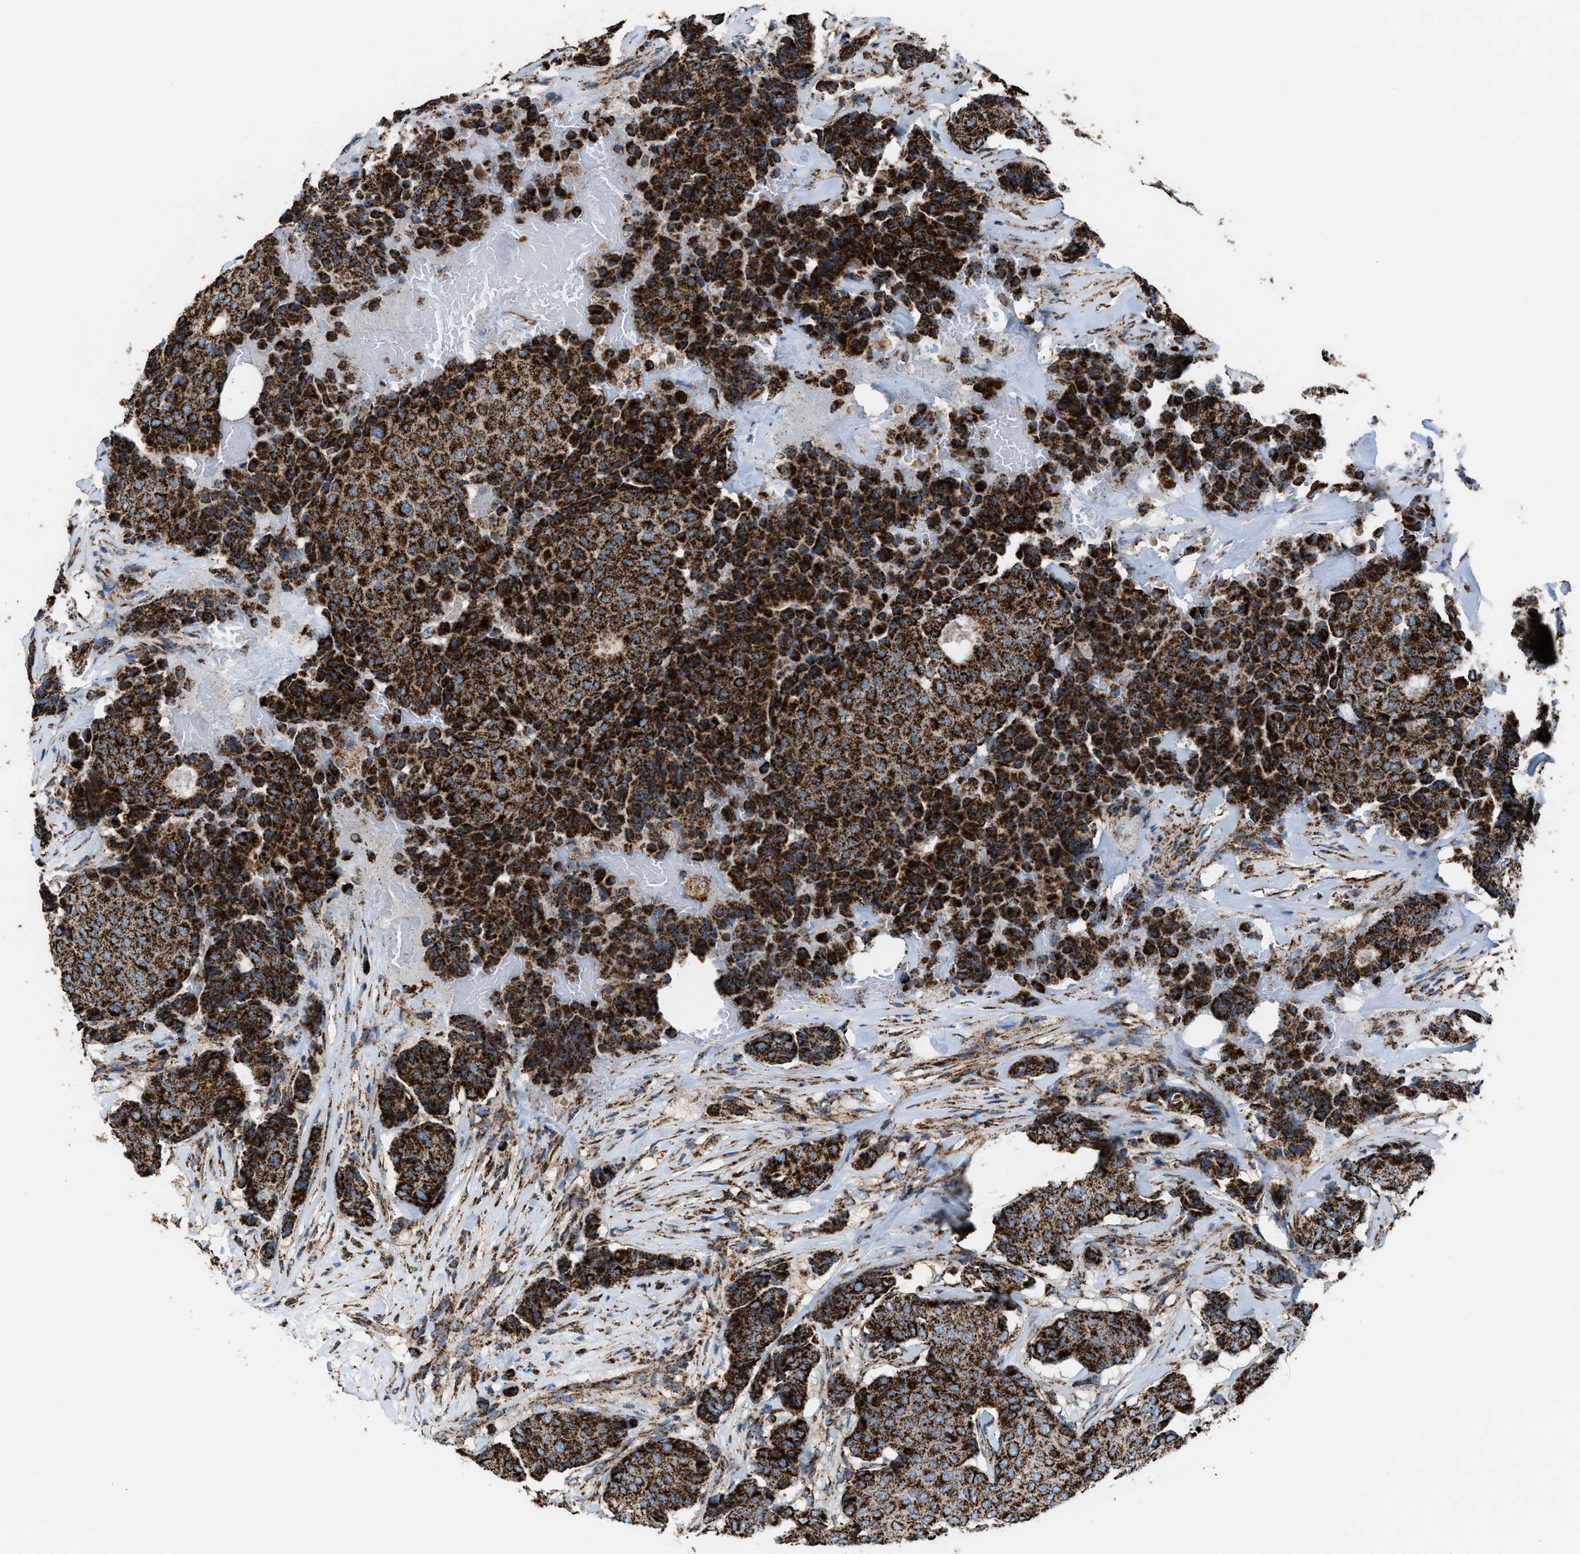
{"staining": {"intensity": "strong", "quantity": ">75%", "location": "cytoplasmic/membranous"}, "tissue": "breast cancer", "cell_type": "Tumor cells", "image_type": "cancer", "snomed": [{"axis": "morphology", "description": "Duct carcinoma"}, {"axis": "topography", "description": "Breast"}], "caption": "Strong cytoplasmic/membranous staining is appreciated in approximately >75% of tumor cells in breast invasive ductal carcinoma. (brown staining indicates protein expression, while blue staining denotes nuclei).", "gene": "ECHS1", "patient": {"sex": "female", "age": 75}}